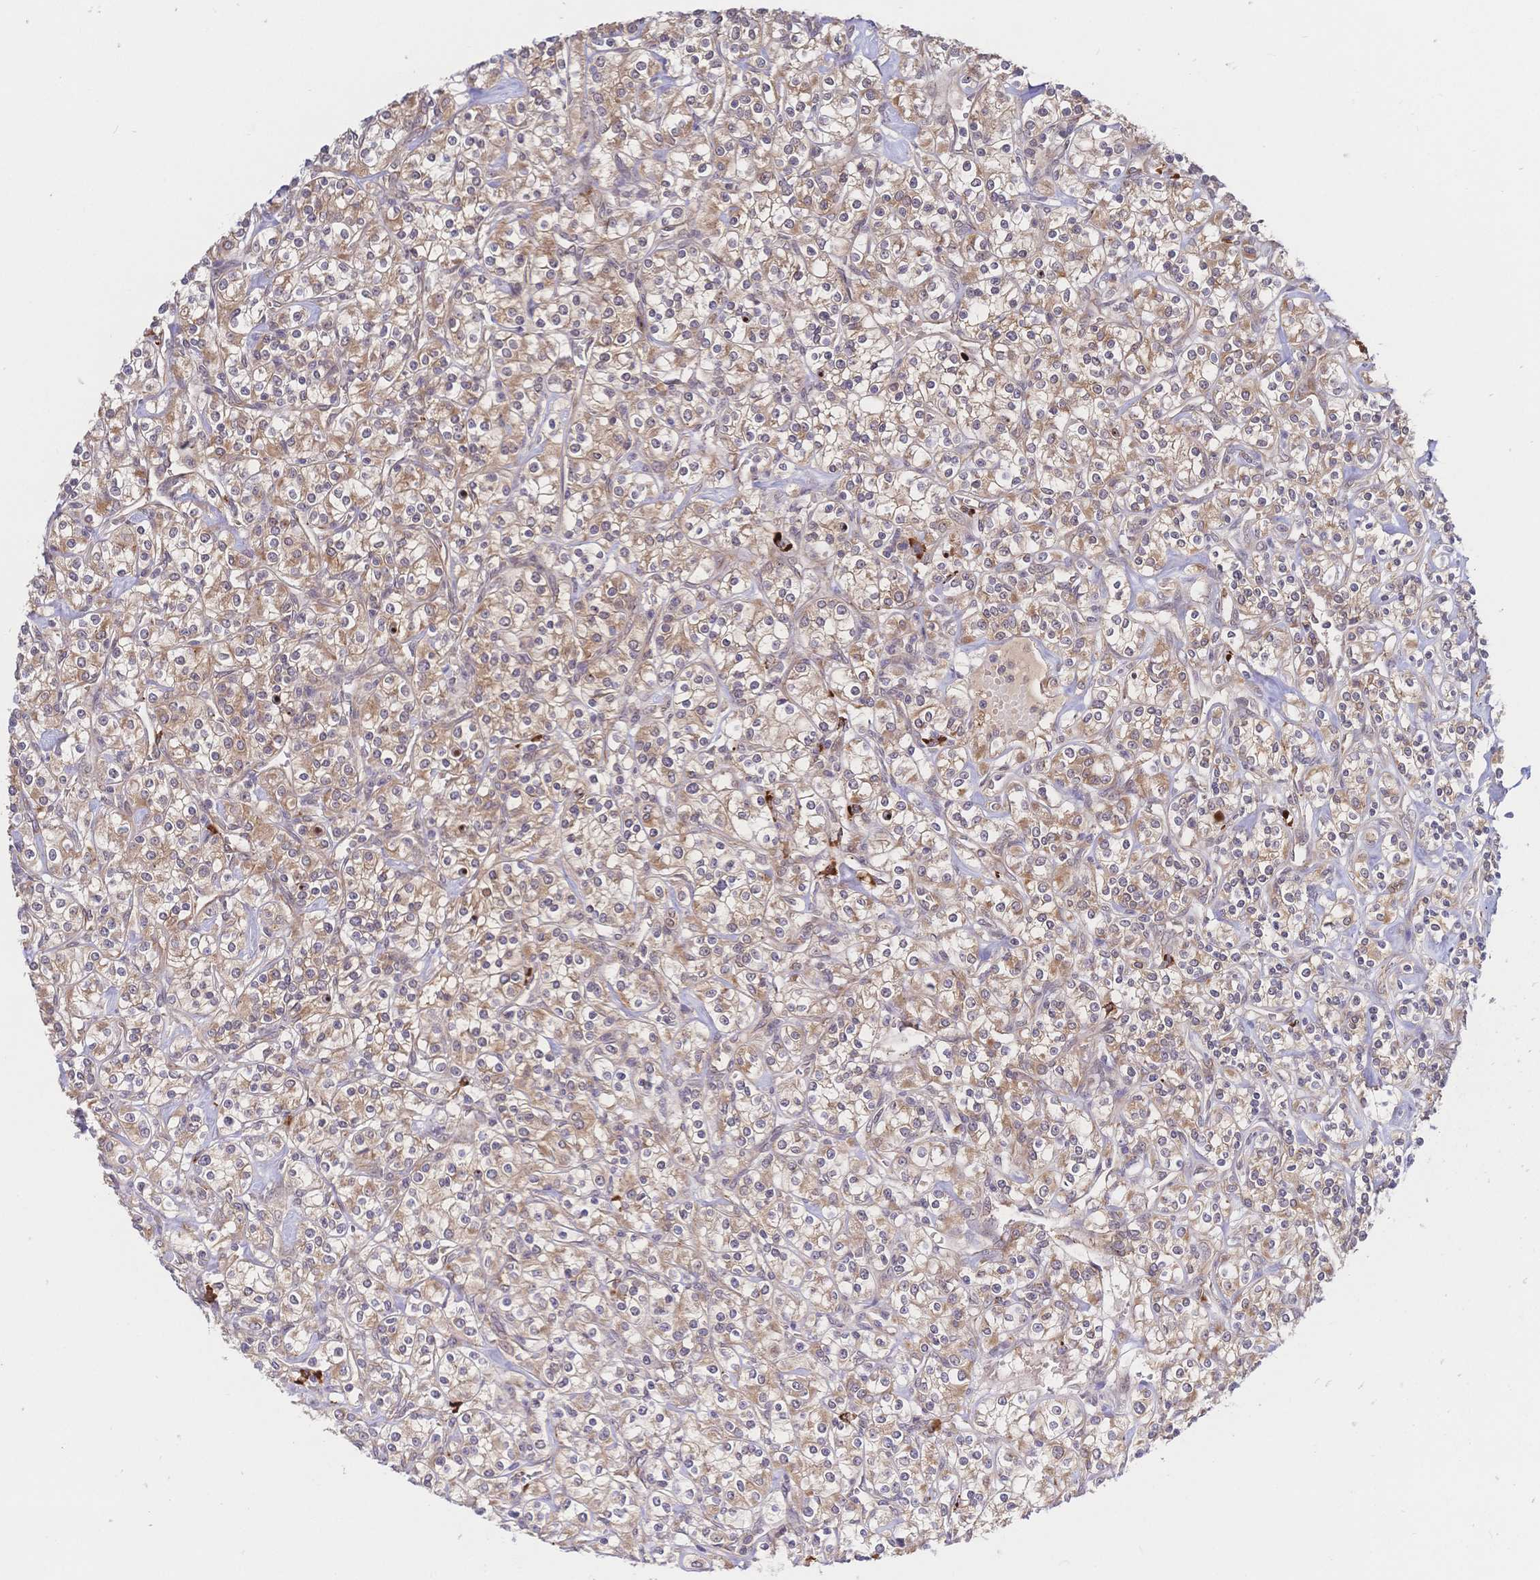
{"staining": {"intensity": "weak", "quantity": ">75%", "location": "cytoplasmic/membranous"}, "tissue": "renal cancer", "cell_type": "Tumor cells", "image_type": "cancer", "snomed": [{"axis": "morphology", "description": "Adenocarcinoma, NOS"}, {"axis": "topography", "description": "Kidney"}], "caption": "Weak cytoplasmic/membranous protein staining is present in about >75% of tumor cells in renal adenocarcinoma.", "gene": "LMO4", "patient": {"sex": "male", "age": 77}}